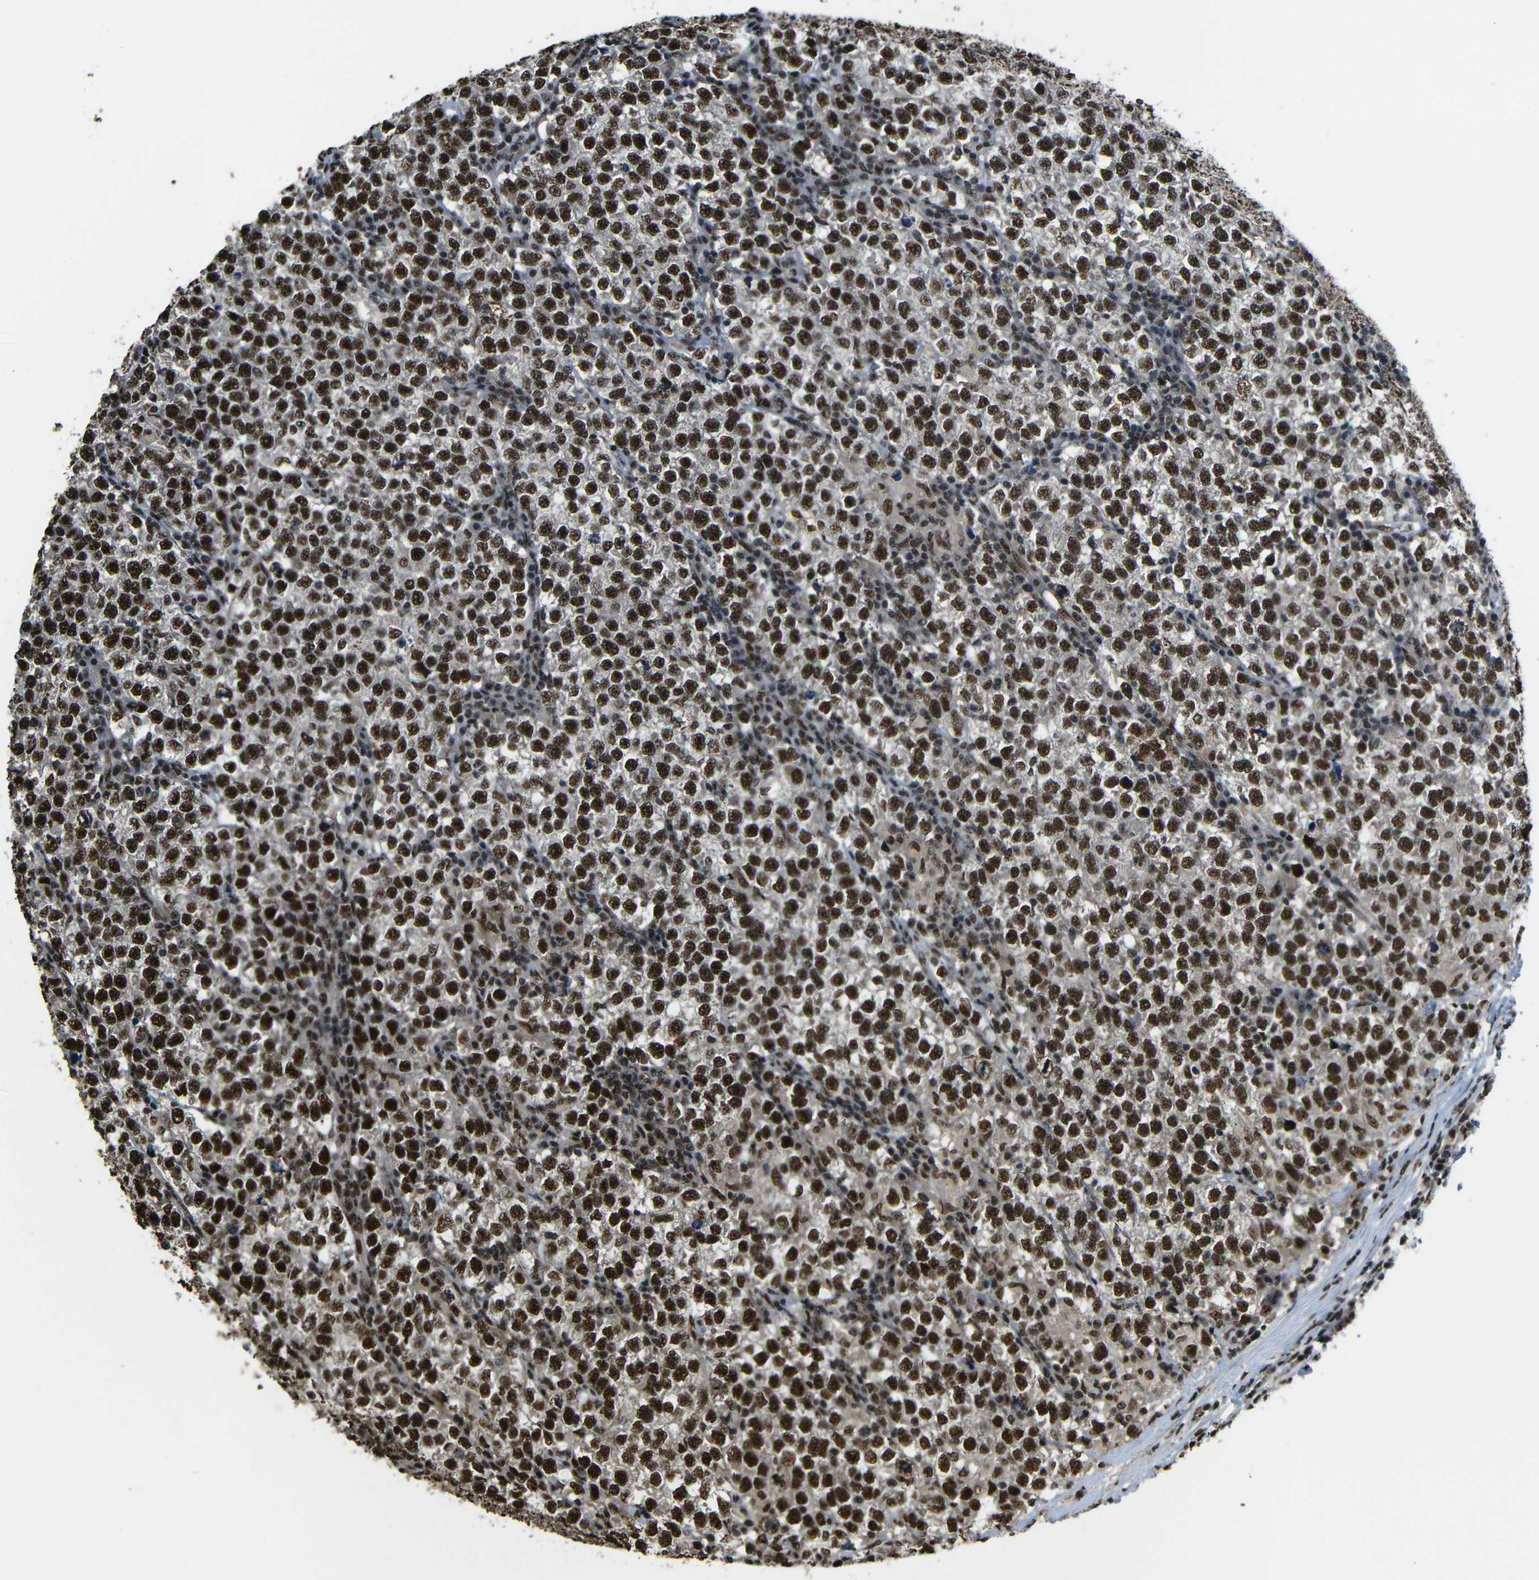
{"staining": {"intensity": "strong", "quantity": ">75%", "location": "cytoplasmic/membranous,nuclear"}, "tissue": "testis cancer", "cell_type": "Tumor cells", "image_type": "cancer", "snomed": [{"axis": "morphology", "description": "Normal tissue, NOS"}, {"axis": "morphology", "description": "Seminoma, NOS"}, {"axis": "topography", "description": "Testis"}], "caption": "A brown stain shows strong cytoplasmic/membranous and nuclear expression of a protein in seminoma (testis) tumor cells.", "gene": "TCF7L2", "patient": {"sex": "male", "age": 43}}